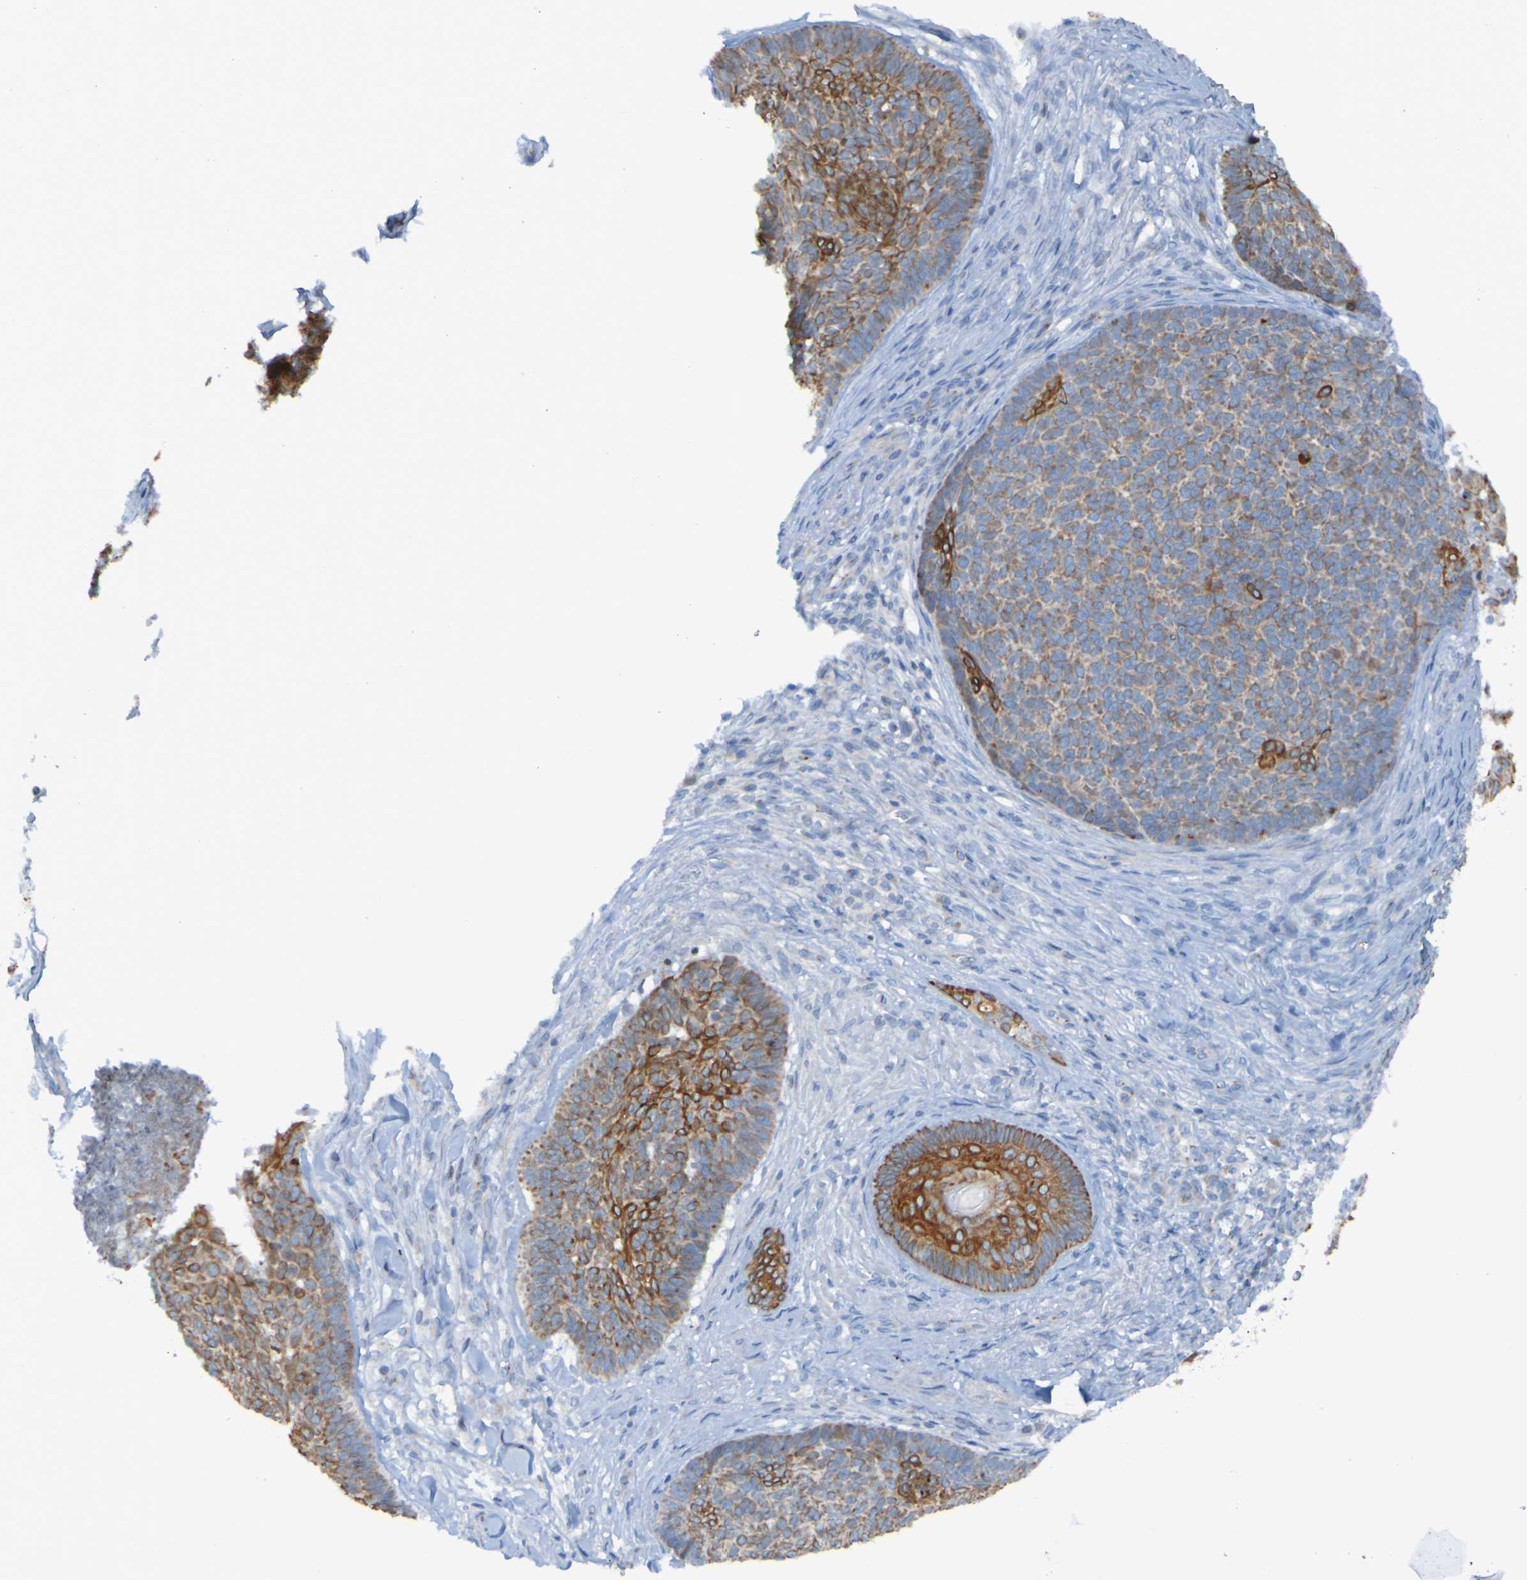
{"staining": {"intensity": "strong", "quantity": "25%-75%", "location": "cytoplasmic/membranous"}, "tissue": "skin cancer", "cell_type": "Tumor cells", "image_type": "cancer", "snomed": [{"axis": "morphology", "description": "Basal cell carcinoma"}, {"axis": "topography", "description": "Skin"}], "caption": "This is an image of IHC staining of skin basal cell carcinoma, which shows strong positivity in the cytoplasmic/membranous of tumor cells.", "gene": "UNG", "patient": {"sex": "male", "age": 84}}